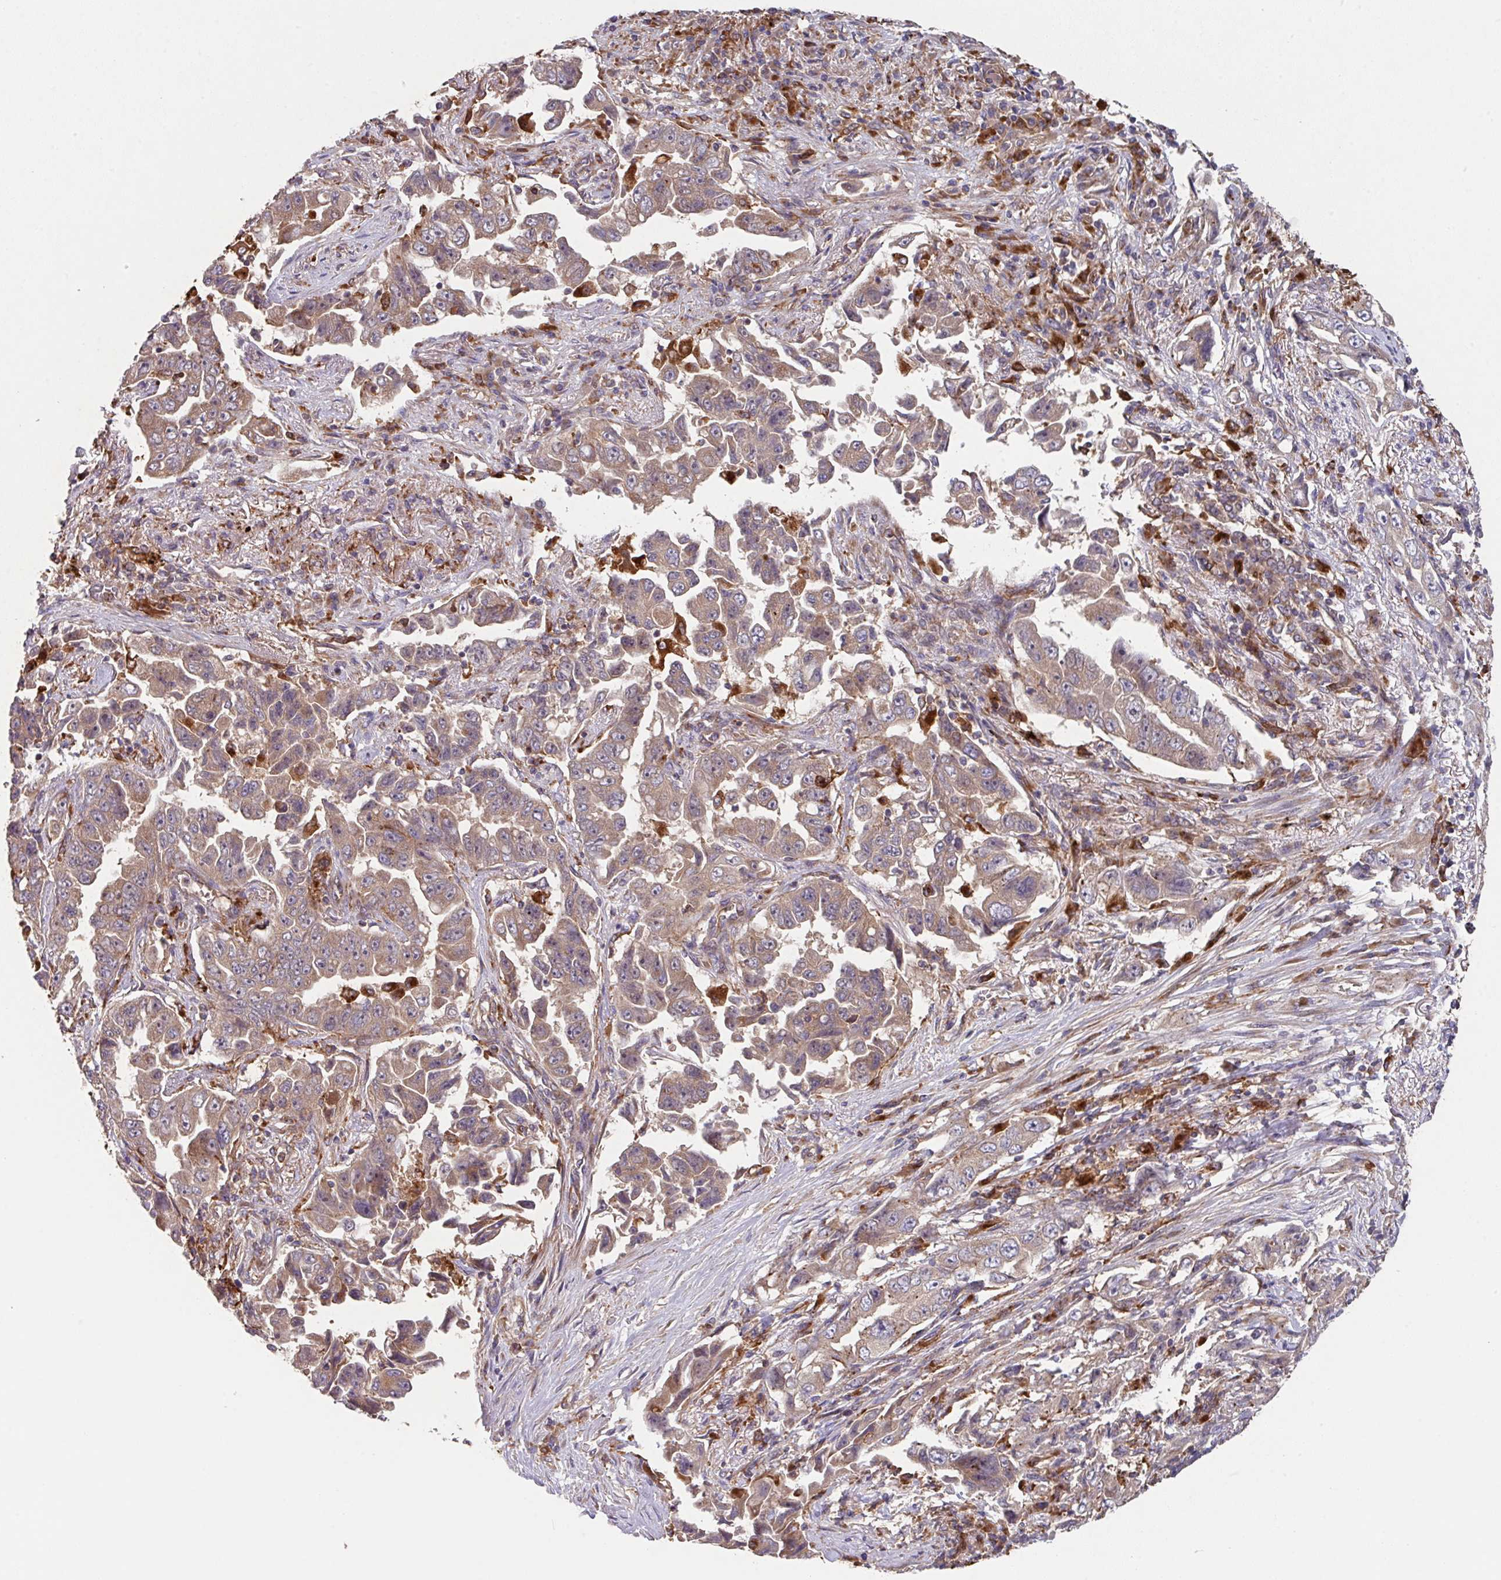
{"staining": {"intensity": "moderate", "quantity": ">75%", "location": "cytoplasmic/membranous"}, "tissue": "lung cancer", "cell_type": "Tumor cells", "image_type": "cancer", "snomed": [{"axis": "morphology", "description": "Adenocarcinoma, NOS"}, {"axis": "topography", "description": "Lung"}], "caption": "Immunohistochemistry histopathology image of human lung cancer stained for a protein (brown), which shows medium levels of moderate cytoplasmic/membranous staining in about >75% of tumor cells.", "gene": "TRIM14", "patient": {"sex": "female", "age": 51}}